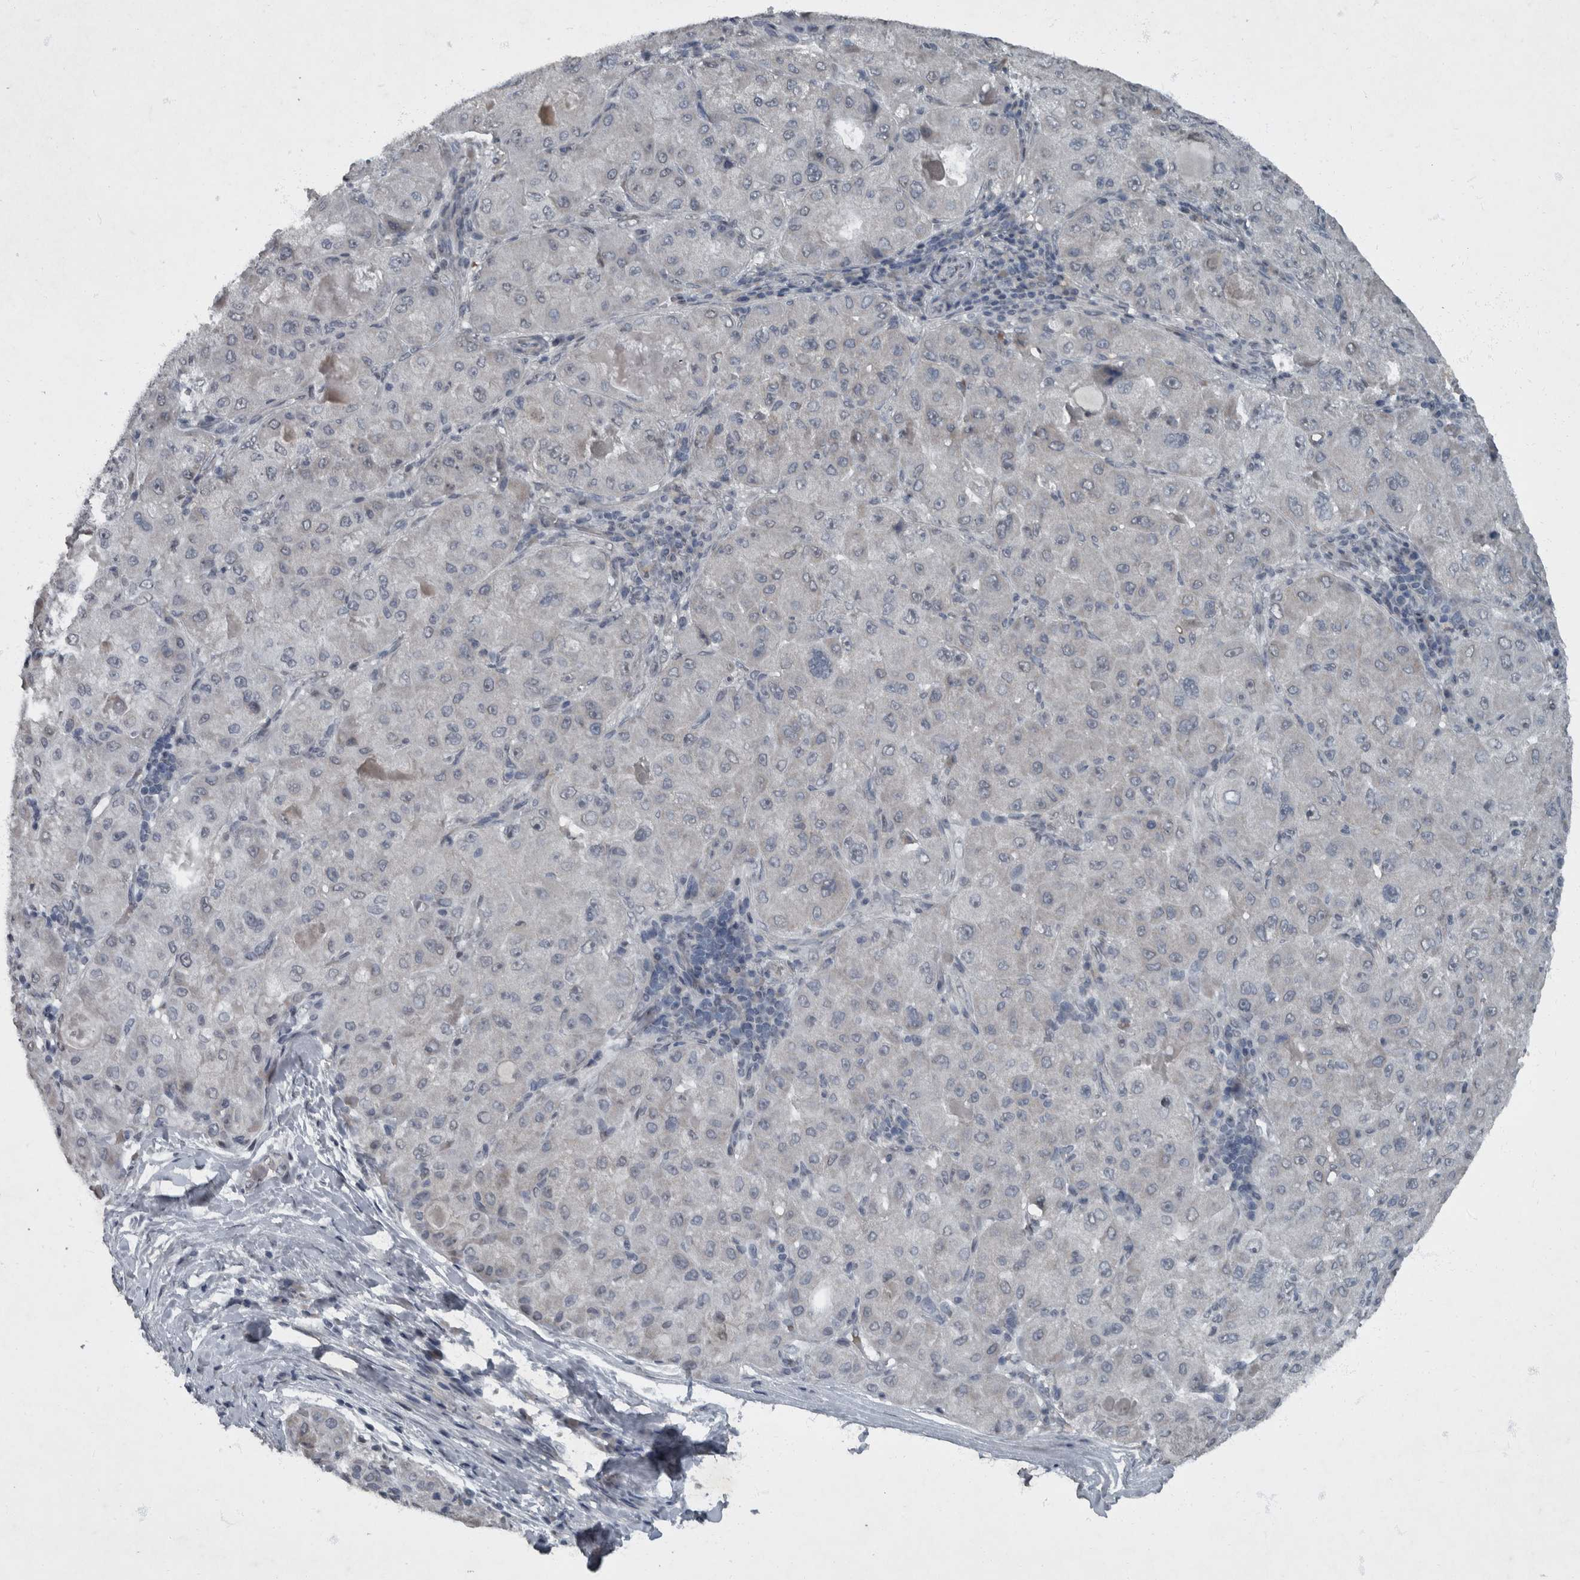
{"staining": {"intensity": "negative", "quantity": "none", "location": "none"}, "tissue": "liver cancer", "cell_type": "Tumor cells", "image_type": "cancer", "snomed": [{"axis": "morphology", "description": "Carcinoma, Hepatocellular, NOS"}, {"axis": "topography", "description": "Liver"}], "caption": "This histopathology image is of hepatocellular carcinoma (liver) stained with immunohistochemistry (IHC) to label a protein in brown with the nuclei are counter-stained blue. There is no staining in tumor cells.", "gene": "WDR33", "patient": {"sex": "male", "age": 80}}